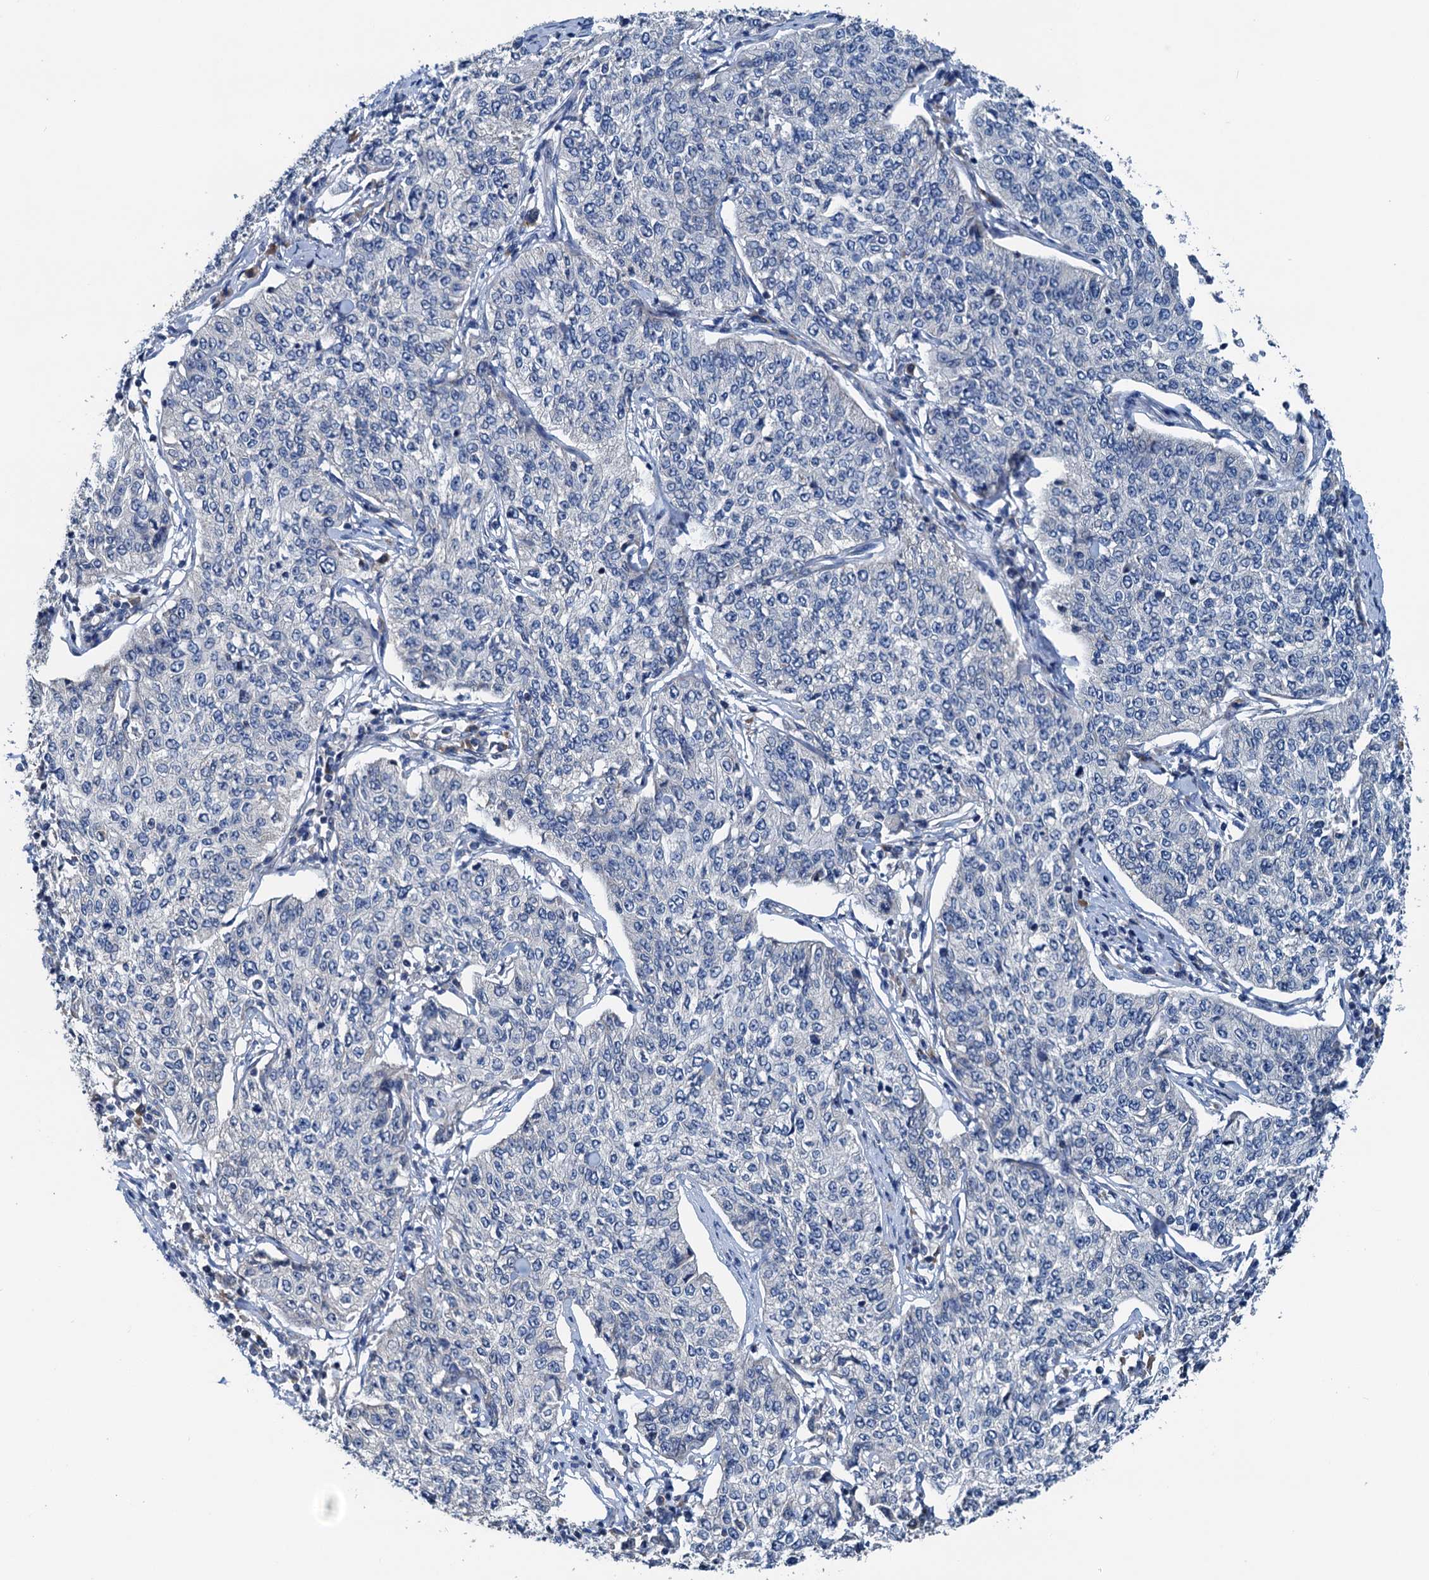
{"staining": {"intensity": "negative", "quantity": "none", "location": "none"}, "tissue": "cervical cancer", "cell_type": "Tumor cells", "image_type": "cancer", "snomed": [{"axis": "morphology", "description": "Squamous cell carcinoma, NOS"}, {"axis": "topography", "description": "Cervix"}], "caption": "This micrograph is of cervical cancer stained with immunohistochemistry to label a protein in brown with the nuclei are counter-stained blue. There is no positivity in tumor cells.", "gene": "ELAC1", "patient": {"sex": "female", "age": 35}}